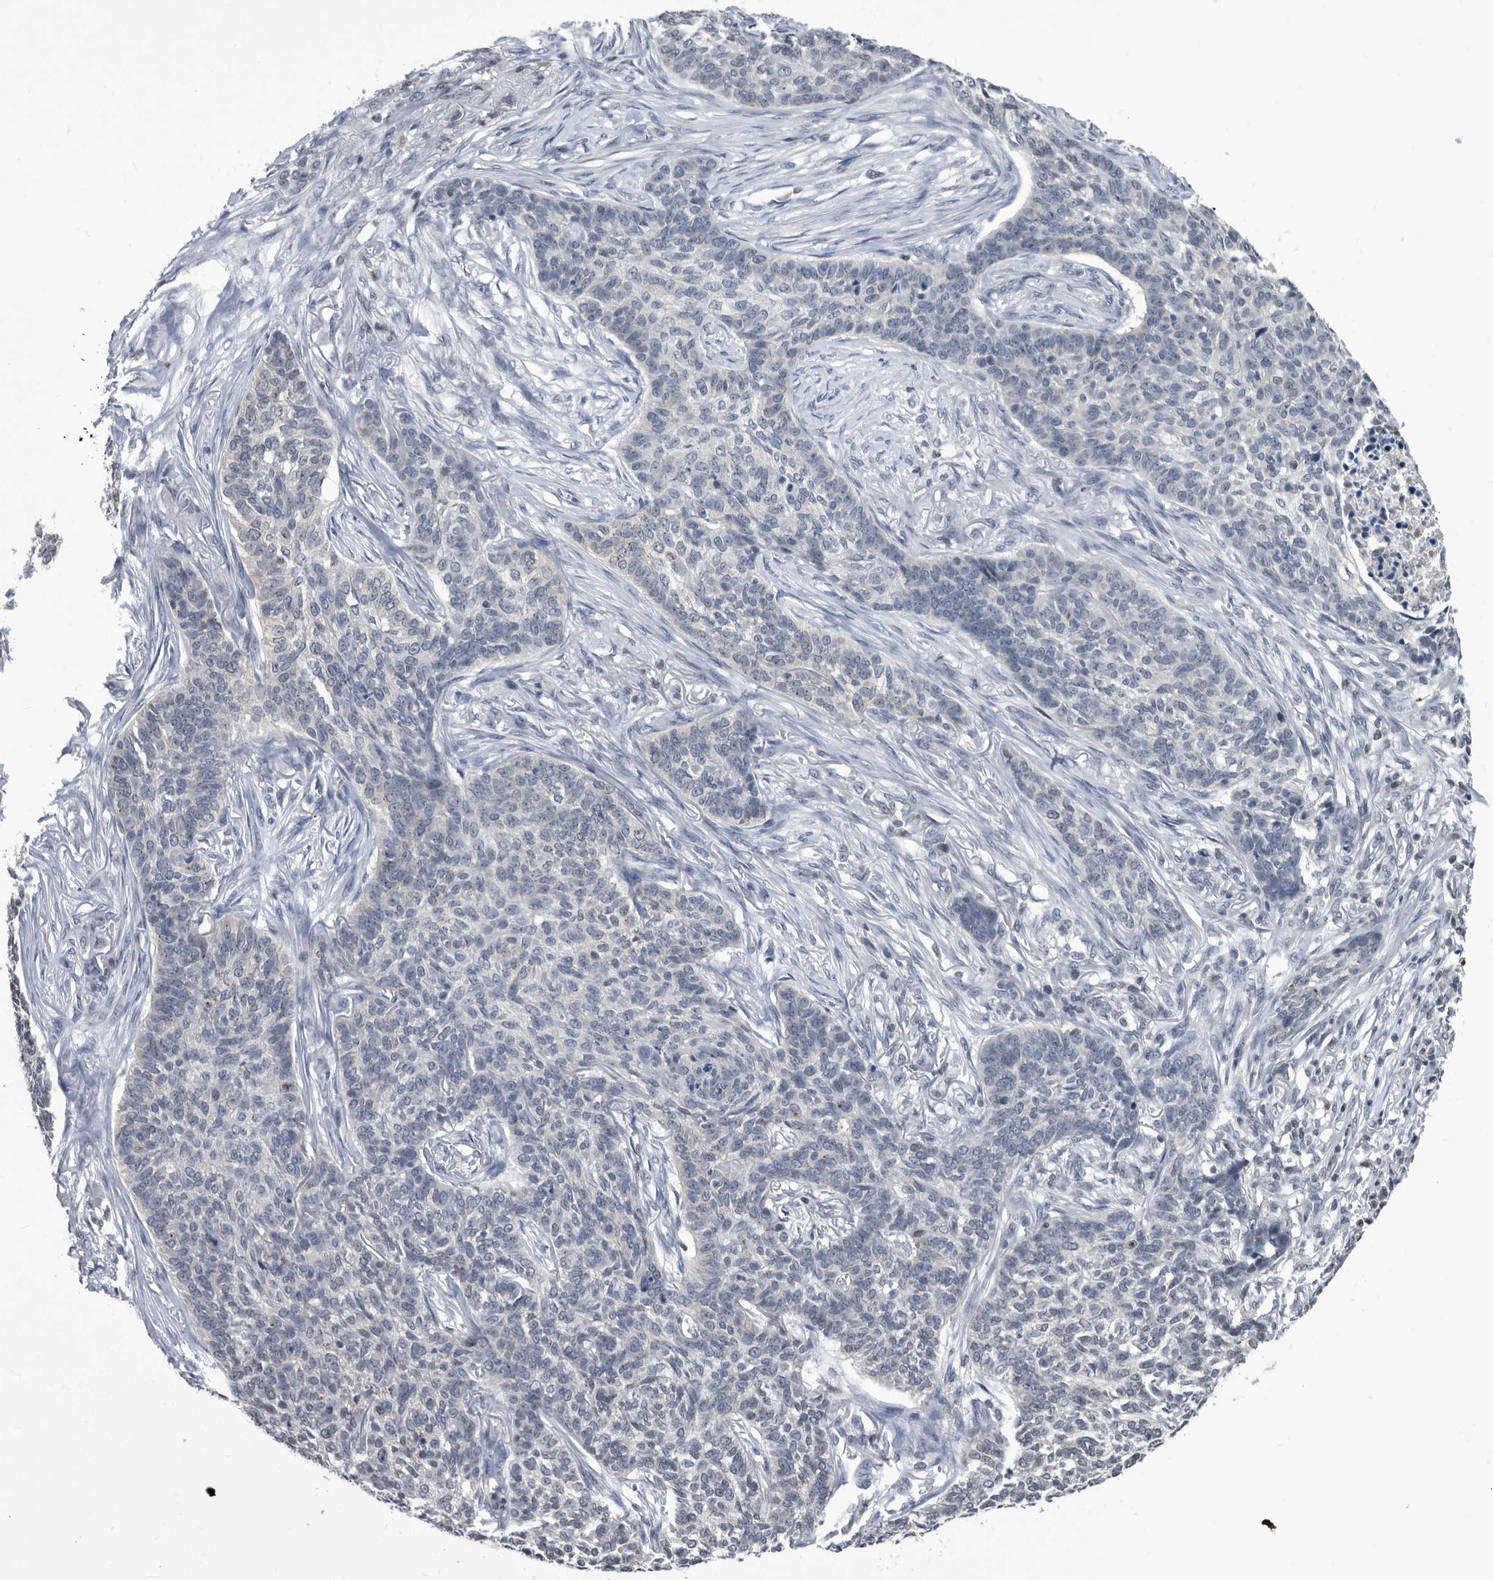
{"staining": {"intensity": "negative", "quantity": "none", "location": "none"}, "tissue": "skin cancer", "cell_type": "Tumor cells", "image_type": "cancer", "snomed": [{"axis": "morphology", "description": "Basal cell carcinoma"}, {"axis": "topography", "description": "Skin"}], "caption": "A photomicrograph of human skin cancer is negative for staining in tumor cells. (Stains: DAB immunohistochemistry with hematoxylin counter stain, Microscopy: brightfield microscopy at high magnification).", "gene": "TSTD1", "patient": {"sex": "male", "age": 85}}